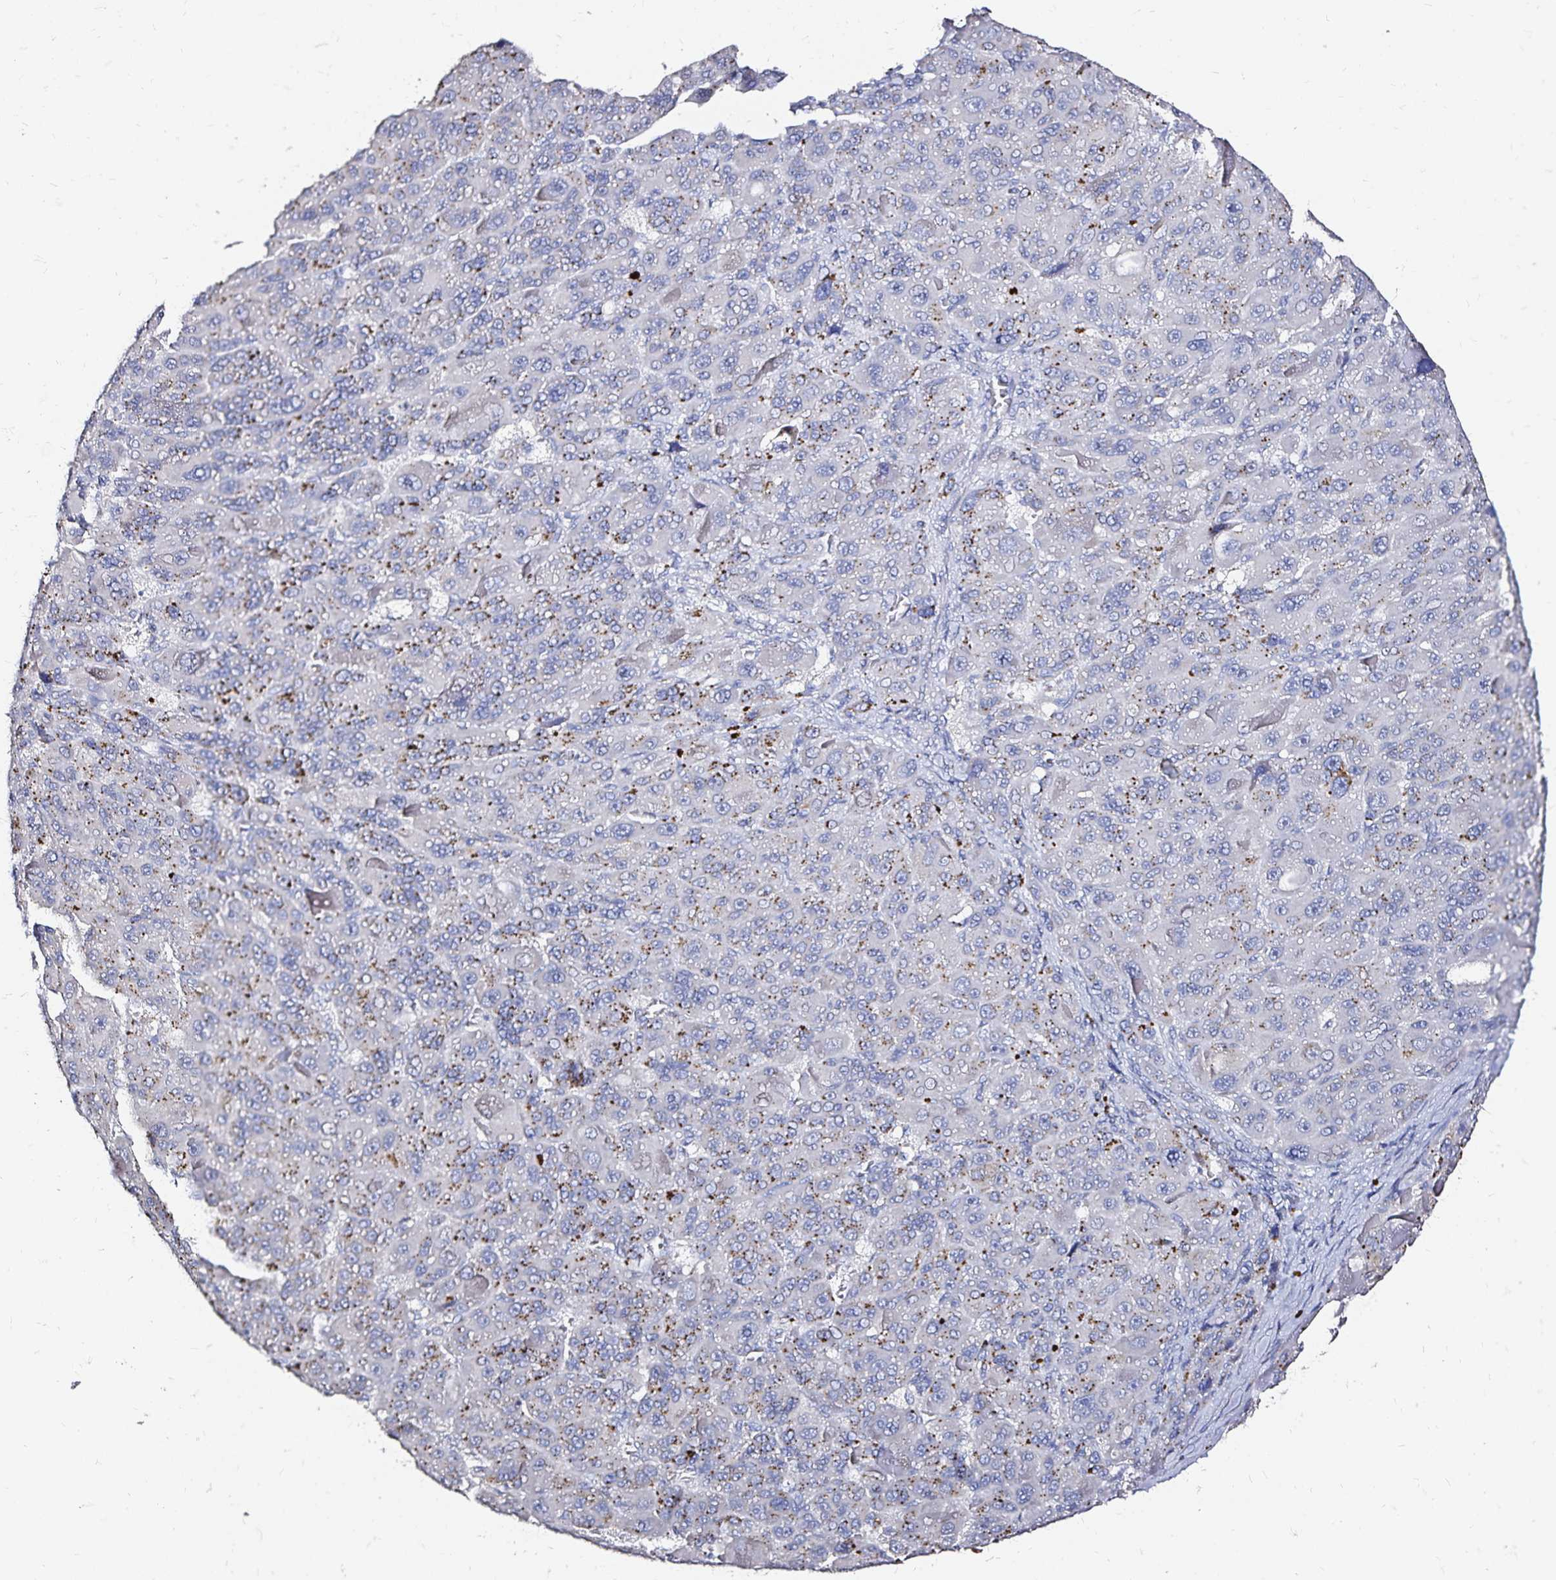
{"staining": {"intensity": "moderate", "quantity": "25%-75%", "location": "cytoplasmic/membranous"}, "tissue": "liver cancer", "cell_type": "Tumor cells", "image_type": "cancer", "snomed": [{"axis": "morphology", "description": "Carcinoma, Hepatocellular, NOS"}, {"axis": "topography", "description": "Liver"}], "caption": "Immunohistochemistry (IHC) photomicrograph of neoplastic tissue: liver hepatocellular carcinoma stained using immunohistochemistry displays medium levels of moderate protein expression localized specifically in the cytoplasmic/membranous of tumor cells, appearing as a cytoplasmic/membranous brown color.", "gene": "SLC5A1", "patient": {"sex": "male", "age": 76}}